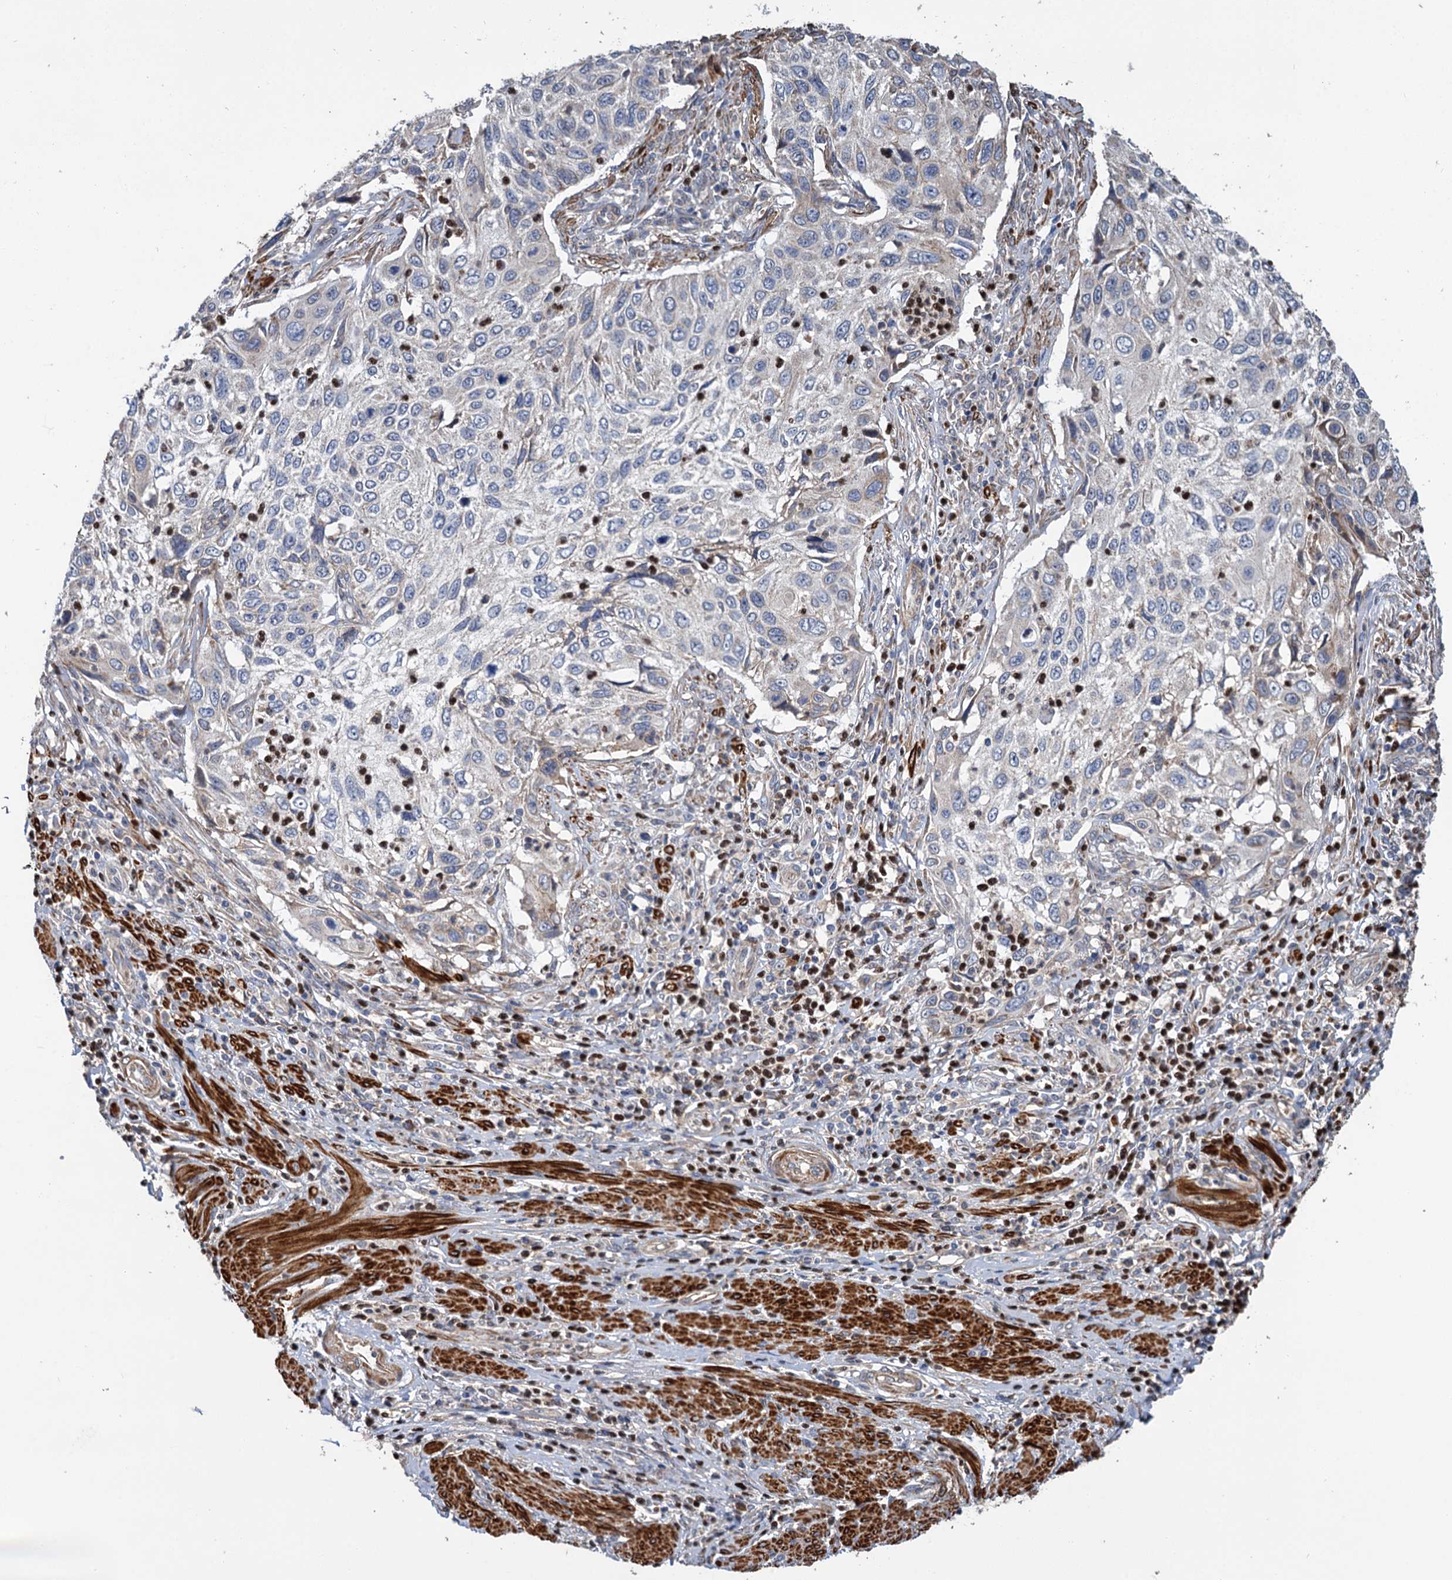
{"staining": {"intensity": "negative", "quantity": "none", "location": "none"}, "tissue": "cervical cancer", "cell_type": "Tumor cells", "image_type": "cancer", "snomed": [{"axis": "morphology", "description": "Squamous cell carcinoma, NOS"}, {"axis": "topography", "description": "Cervix"}], "caption": "A high-resolution histopathology image shows immunohistochemistry staining of squamous cell carcinoma (cervical), which reveals no significant expression in tumor cells. Brightfield microscopy of immunohistochemistry stained with DAB (3,3'-diaminobenzidine) (brown) and hematoxylin (blue), captured at high magnification.", "gene": "ALKBH7", "patient": {"sex": "female", "age": 70}}